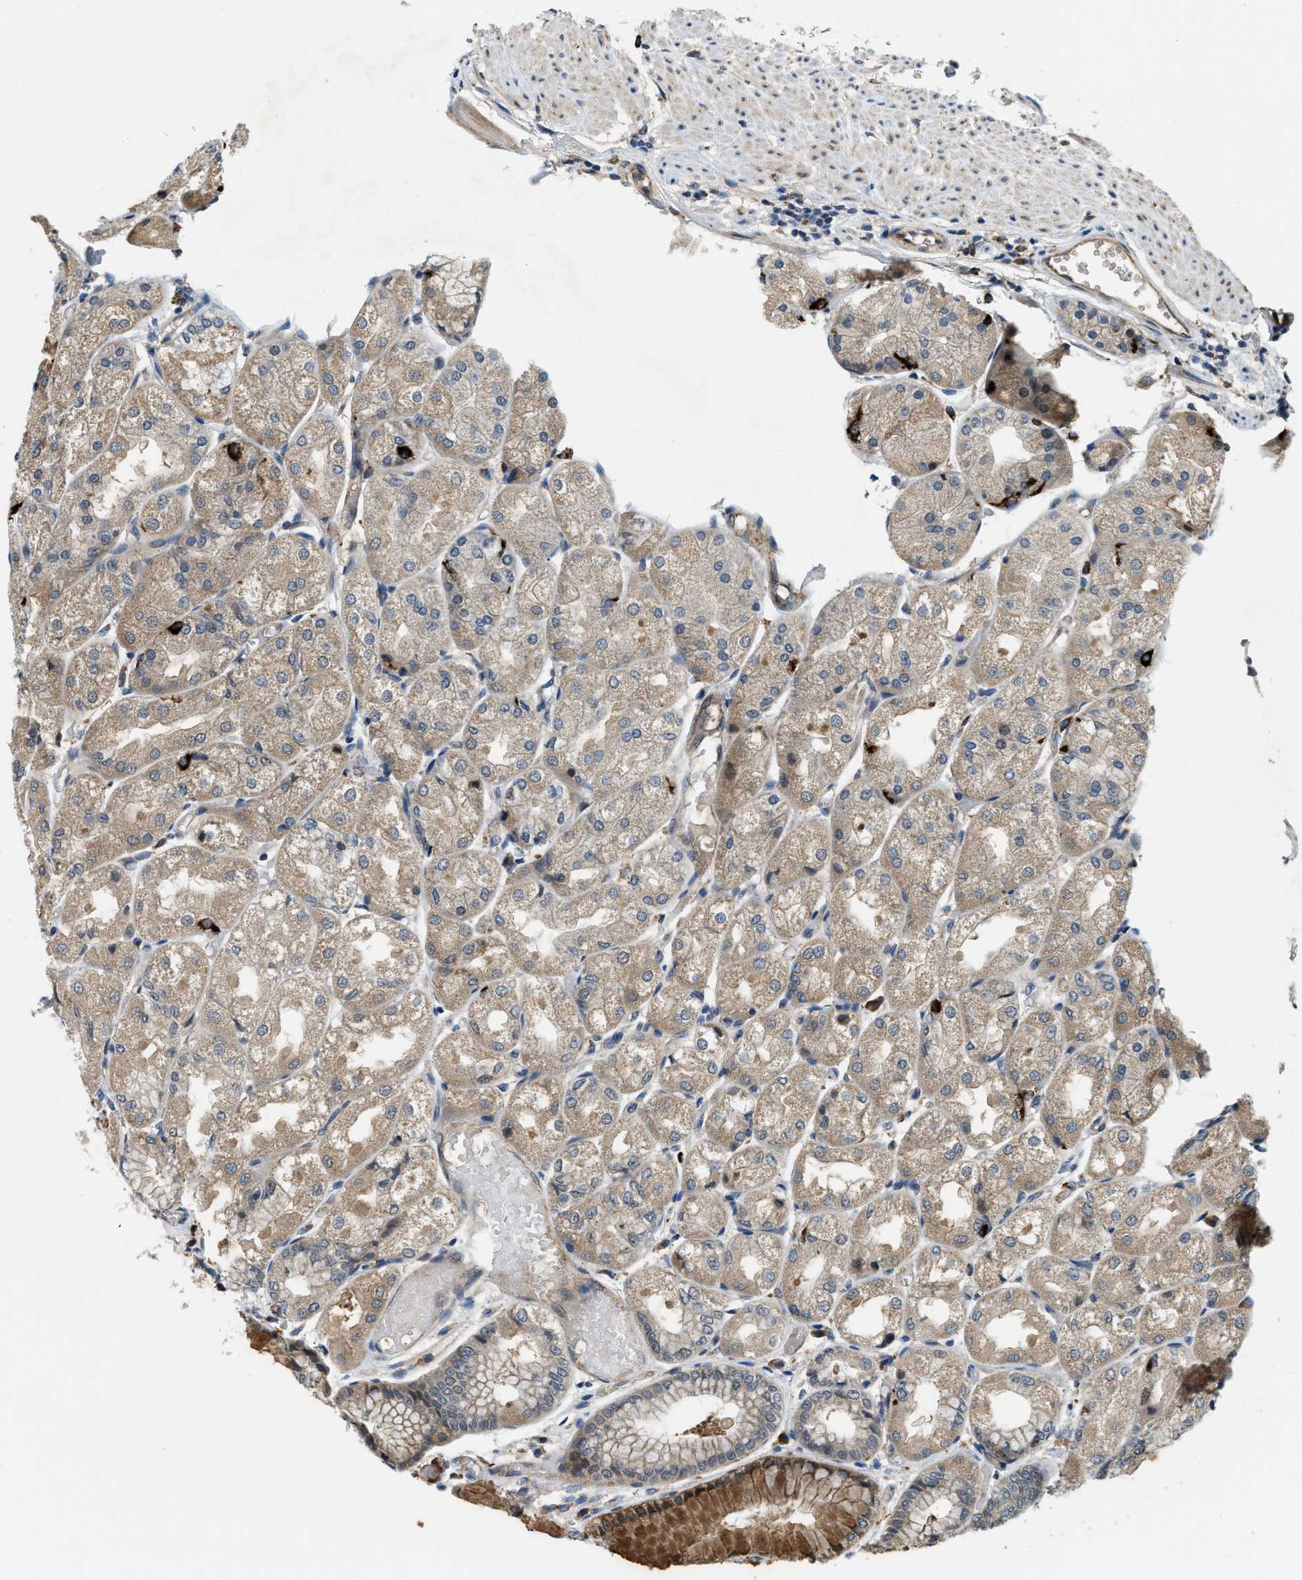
{"staining": {"intensity": "moderate", "quantity": ">75%", "location": "cytoplasmic/membranous"}, "tissue": "stomach", "cell_type": "Glandular cells", "image_type": "normal", "snomed": [{"axis": "morphology", "description": "Normal tissue, NOS"}, {"axis": "topography", "description": "Stomach, upper"}], "caption": "About >75% of glandular cells in normal human stomach demonstrate moderate cytoplasmic/membranous protein positivity as visualized by brown immunohistochemical staining.", "gene": "STARD3NL", "patient": {"sex": "male", "age": 72}}